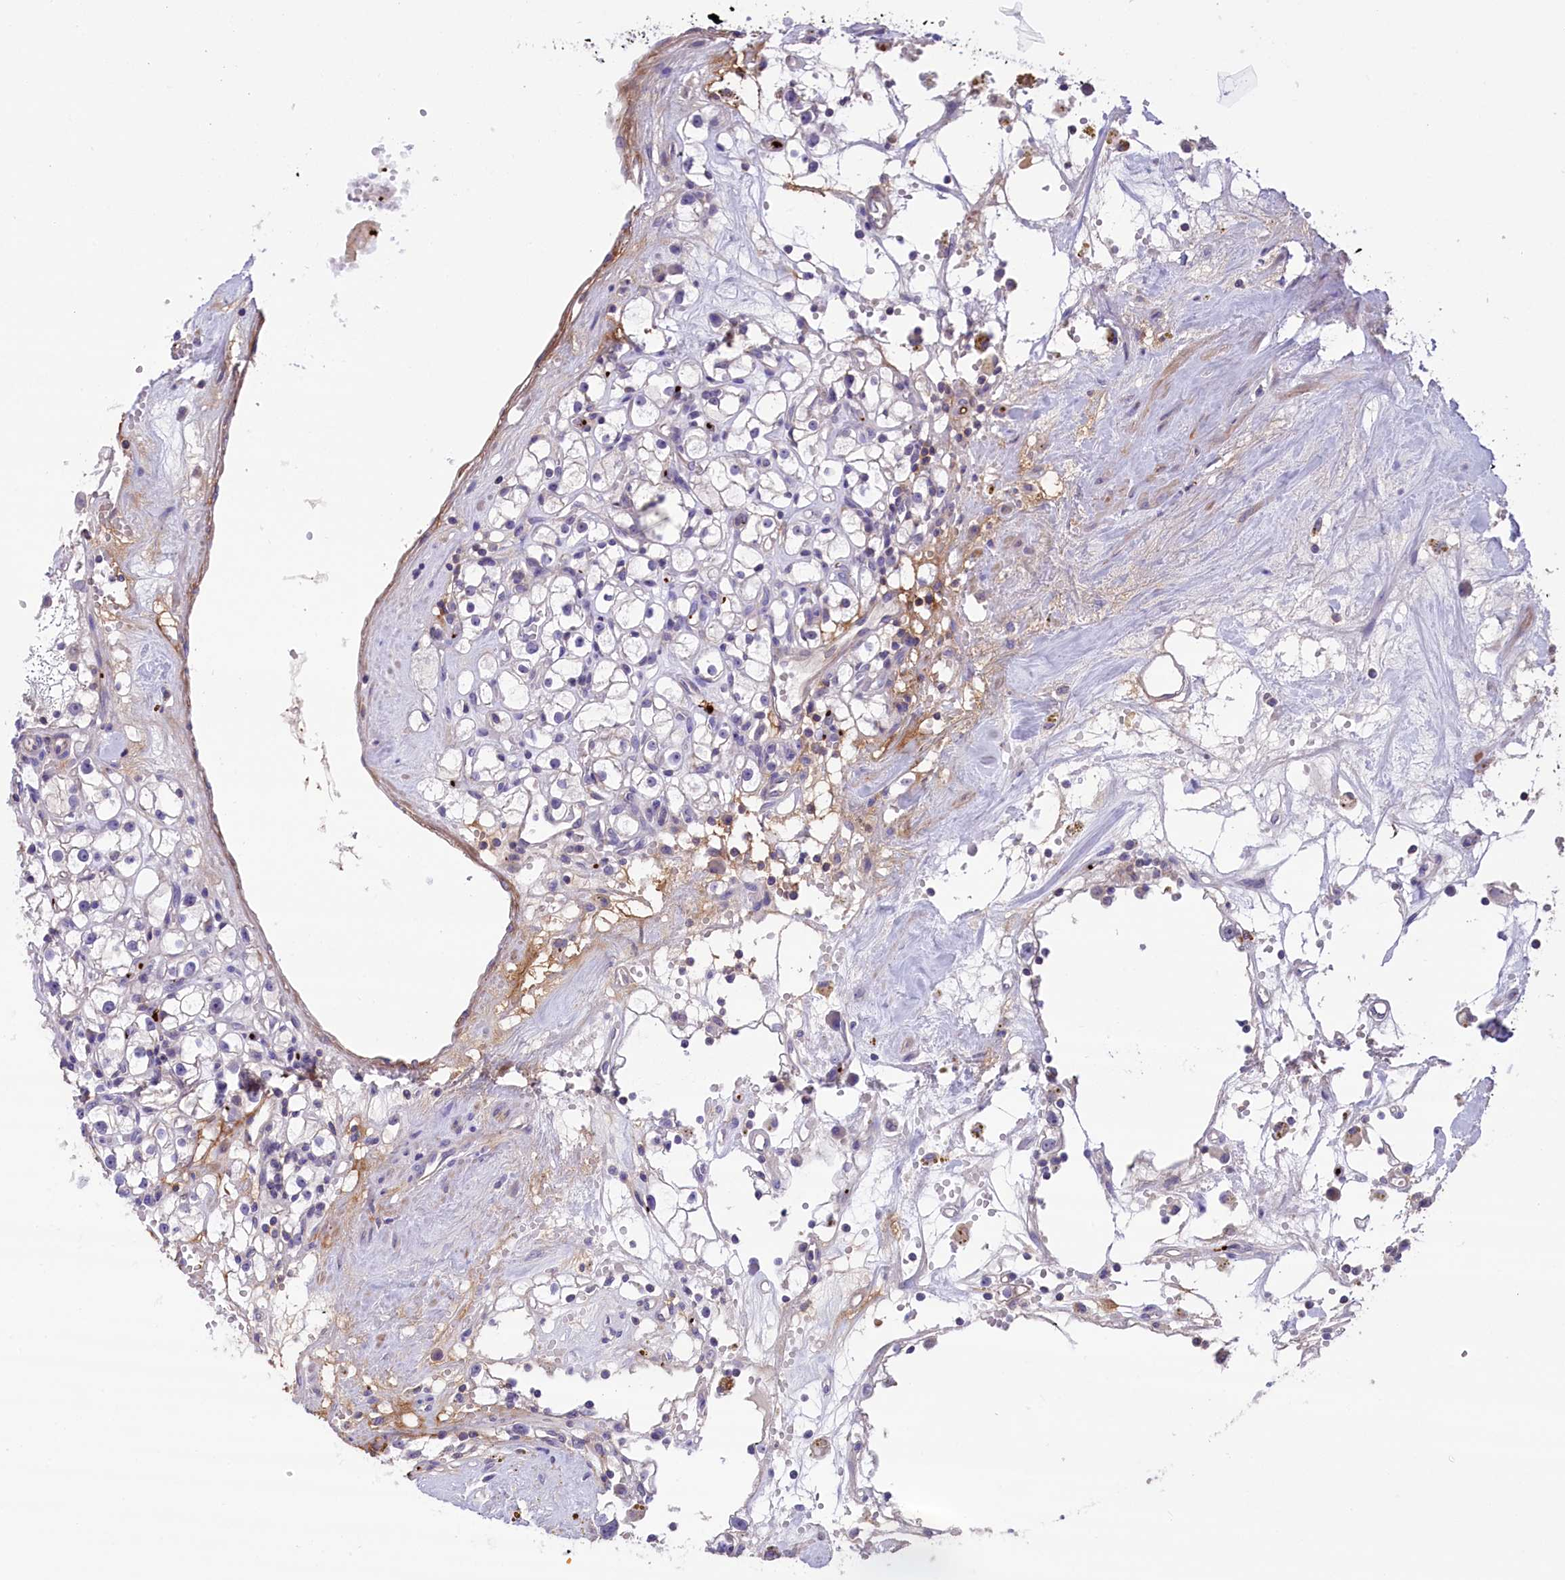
{"staining": {"intensity": "negative", "quantity": "none", "location": "none"}, "tissue": "renal cancer", "cell_type": "Tumor cells", "image_type": "cancer", "snomed": [{"axis": "morphology", "description": "Adenocarcinoma, NOS"}, {"axis": "topography", "description": "Kidney"}], "caption": "The image exhibits no staining of tumor cells in renal cancer (adenocarcinoma).", "gene": "HEATR3", "patient": {"sex": "male", "age": 56}}